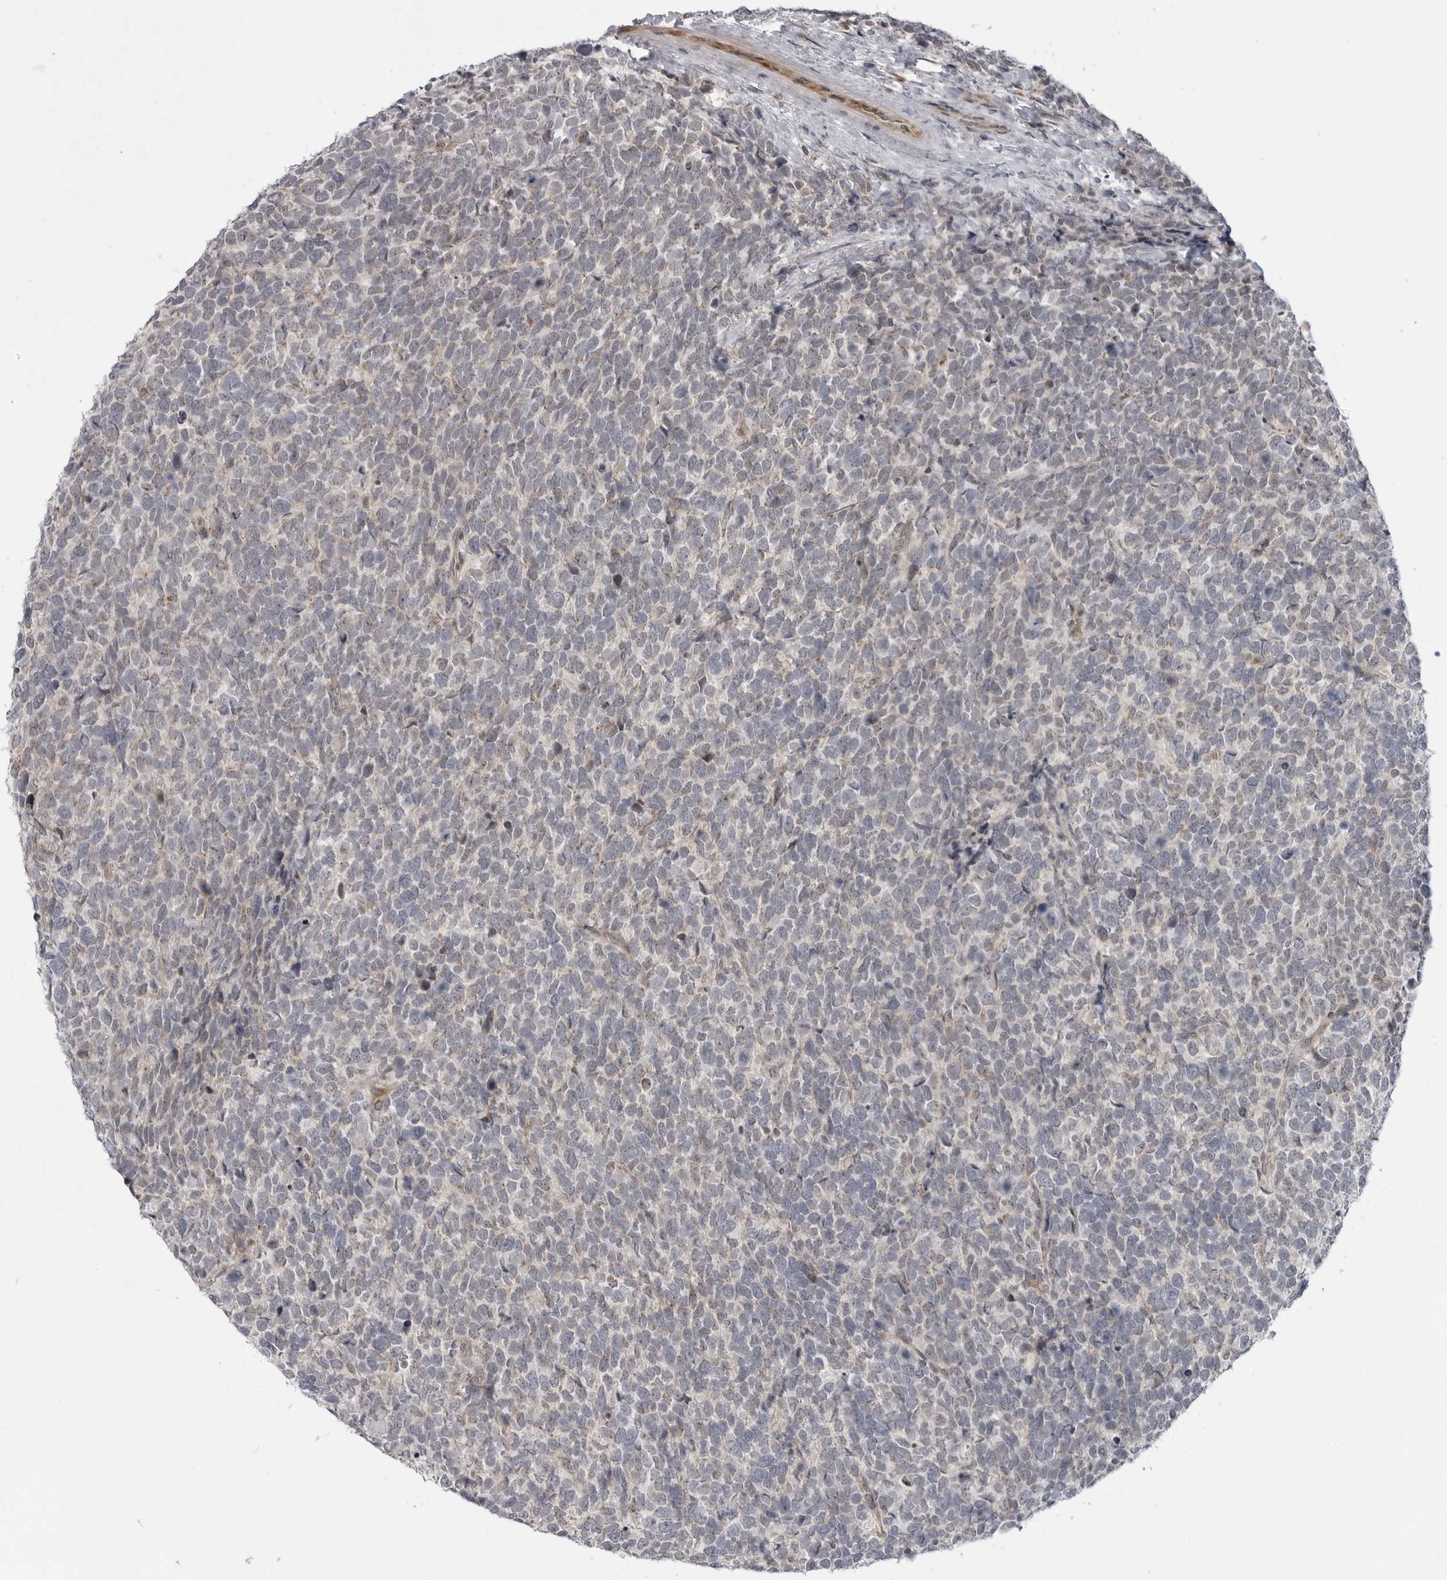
{"staining": {"intensity": "negative", "quantity": "none", "location": "none"}, "tissue": "urothelial cancer", "cell_type": "Tumor cells", "image_type": "cancer", "snomed": [{"axis": "morphology", "description": "Urothelial carcinoma, High grade"}, {"axis": "topography", "description": "Urinary bladder"}], "caption": "Immunohistochemistry (IHC) of human high-grade urothelial carcinoma displays no positivity in tumor cells.", "gene": "LRRC45", "patient": {"sex": "female", "age": 82}}